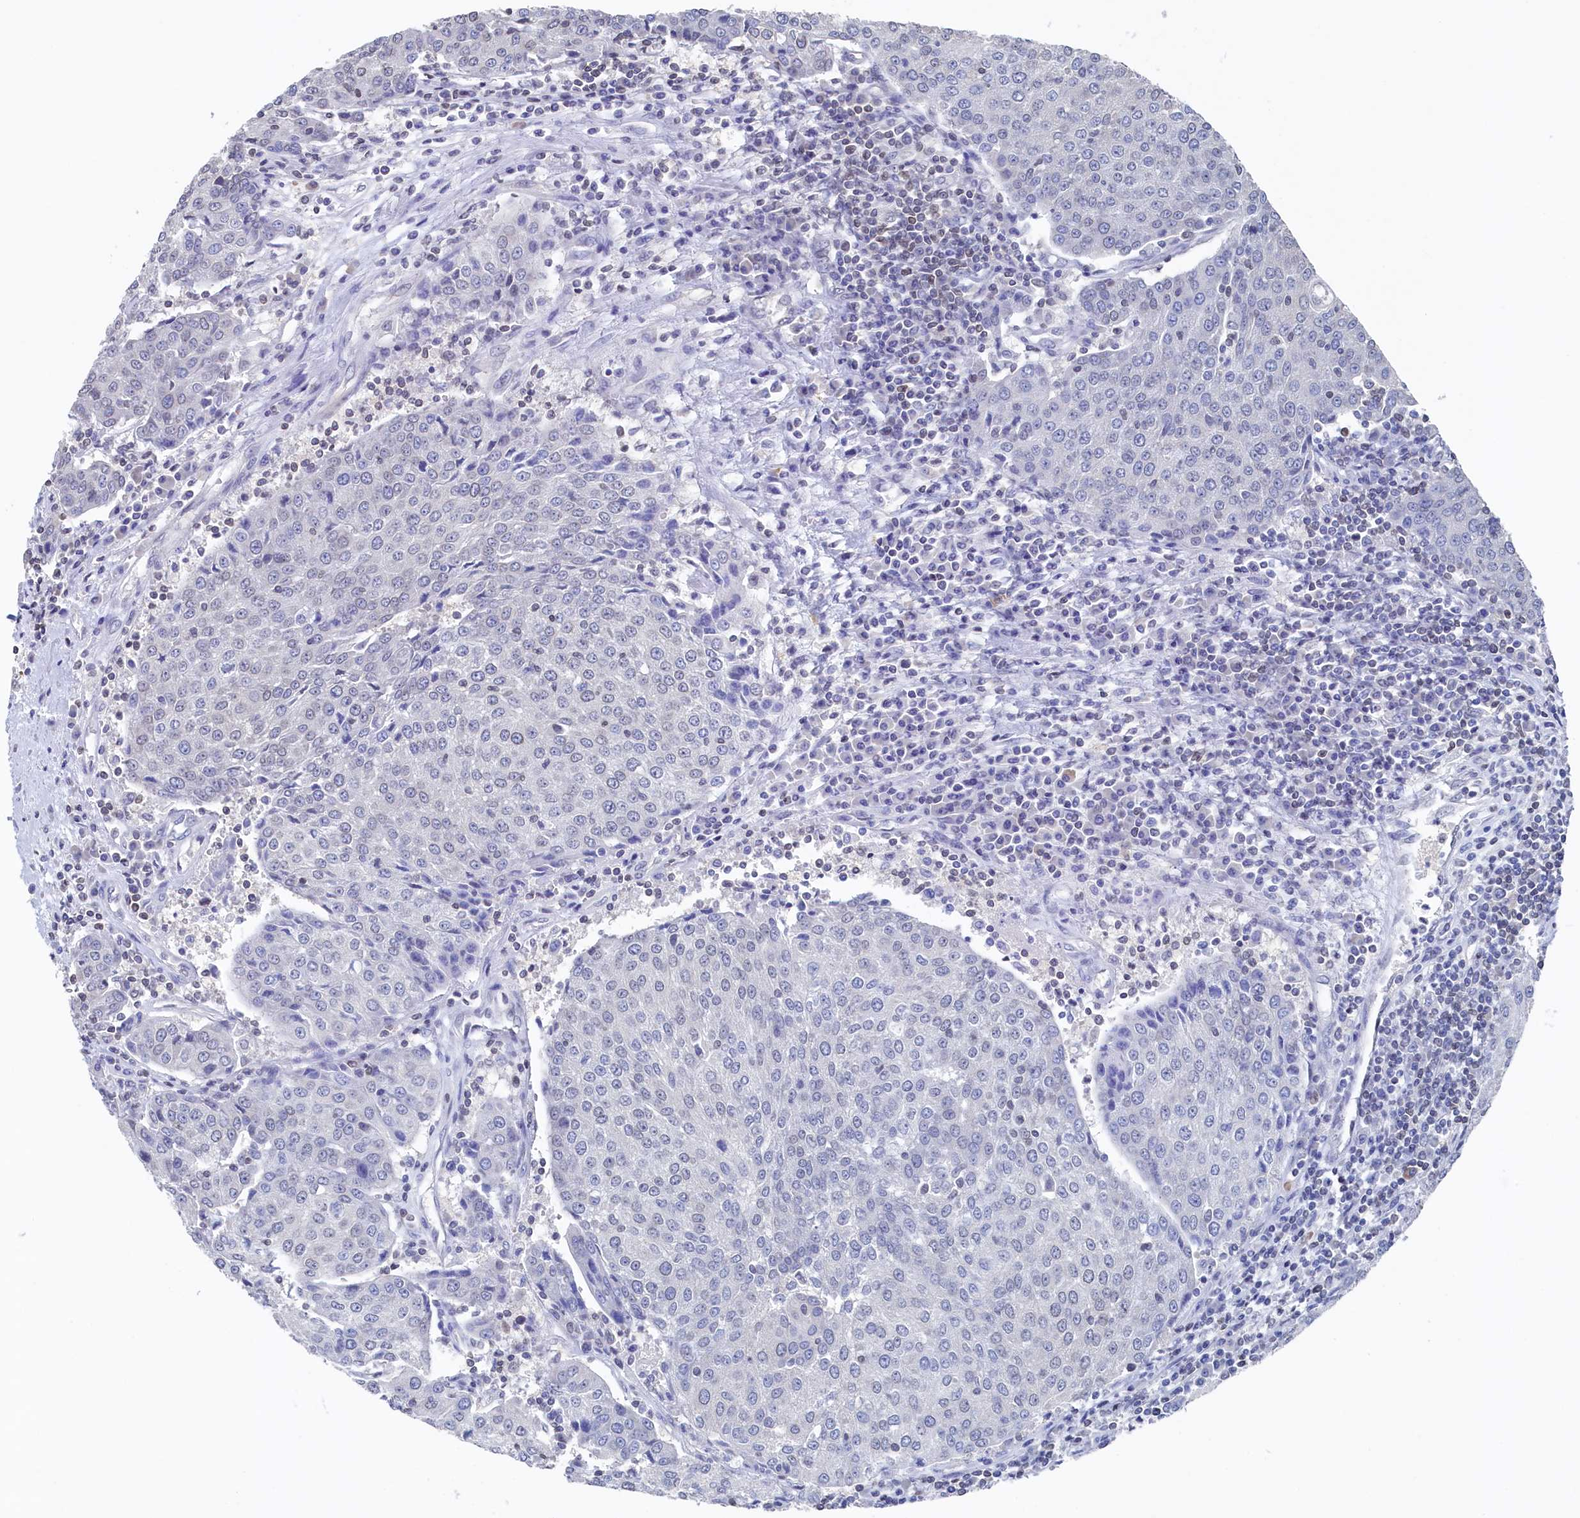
{"staining": {"intensity": "negative", "quantity": "none", "location": "none"}, "tissue": "urothelial cancer", "cell_type": "Tumor cells", "image_type": "cancer", "snomed": [{"axis": "morphology", "description": "Urothelial carcinoma, High grade"}, {"axis": "topography", "description": "Urinary bladder"}], "caption": "An immunohistochemistry (IHC) photomicrograph of urothelial cancer is shown. There is no staining in tumor cells of urothelial cancer.", "gene": "C11orf54", "patient": {"sex": "female", "age": 85}}